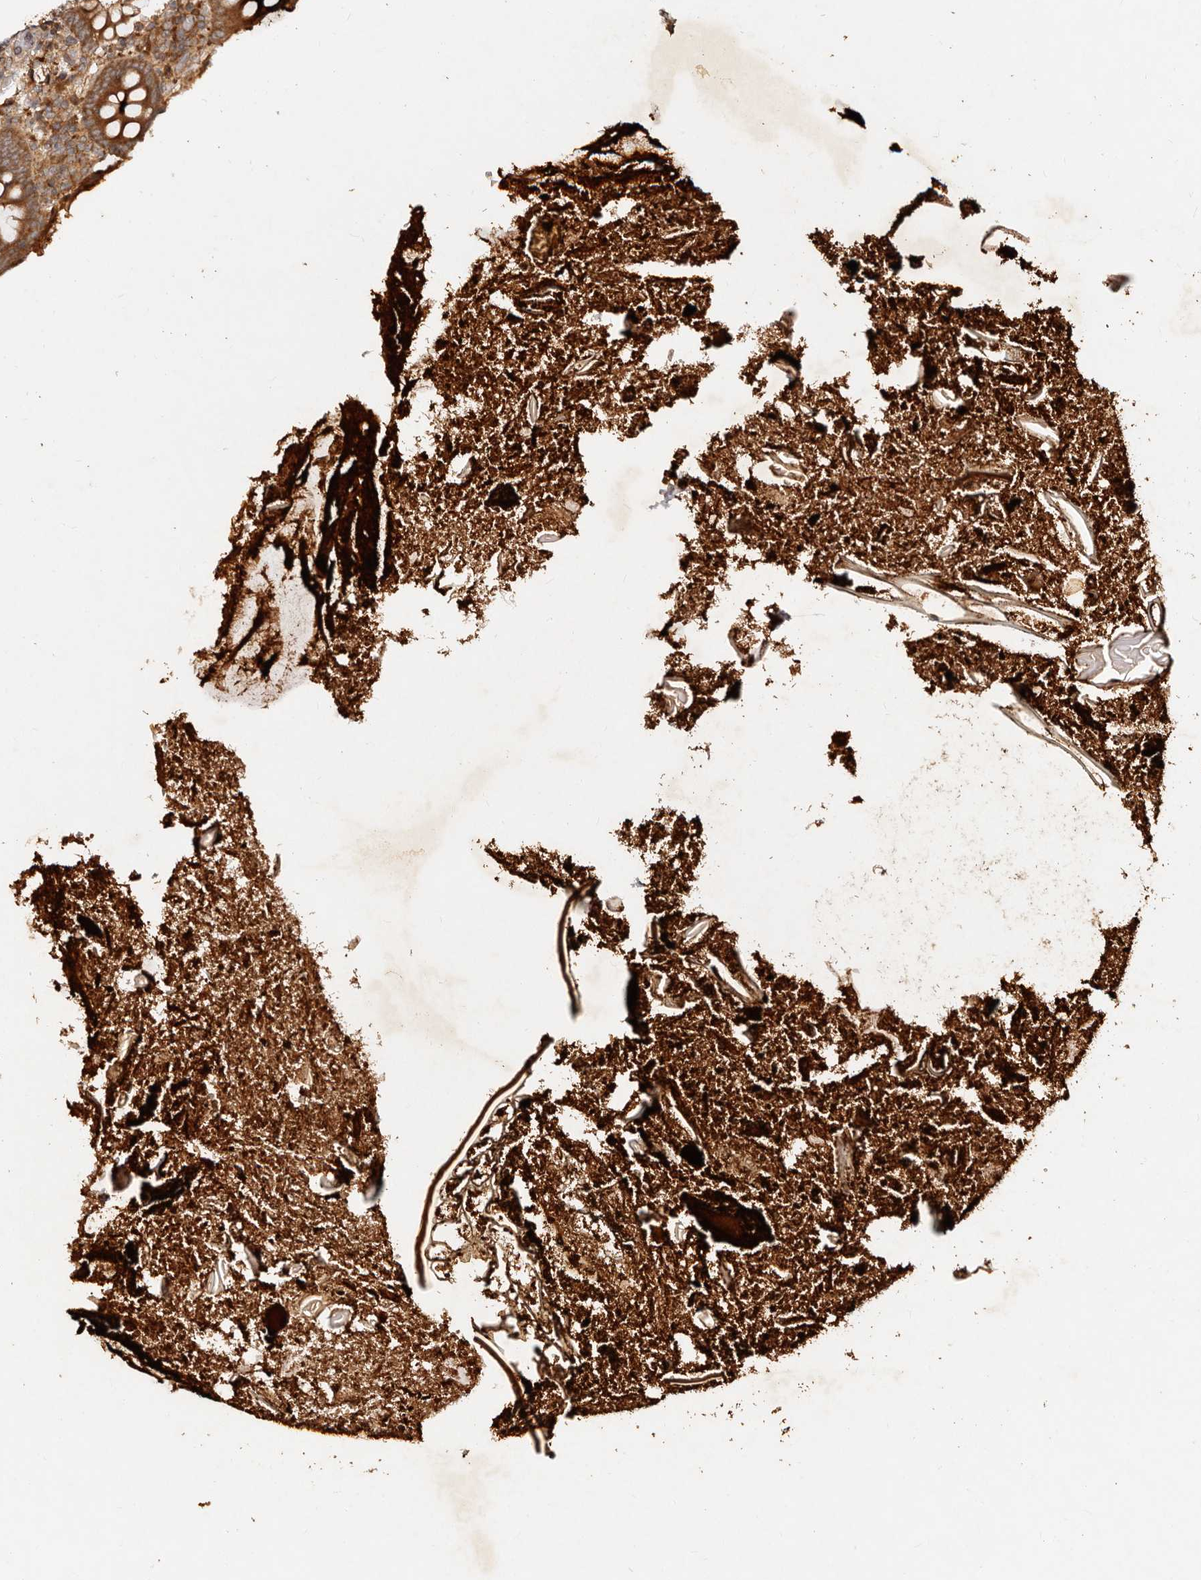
{"staining": {"intensity": "strong", "quantity": ">75%", "location": "cytoplasmic/membranous"}, "tissue": "appendix", "cell_type": "Glandular cells", "image_type": "normal", "snomed": [{"axis": "morphology", "description": "Normal tissue, NOS"}, {"axis": "topography", "description": "Appendix"}], "caption": "Immunohistochemistry of benign human appendix displays high levels of strong cytoplasmic/membranous expression in approximately >75% of glandular cells. (brown staining indicates protein expression, while blue staining denotes nuclei).", "gene": "DENND11", "patient": {"sex": "female", "age": 17}}